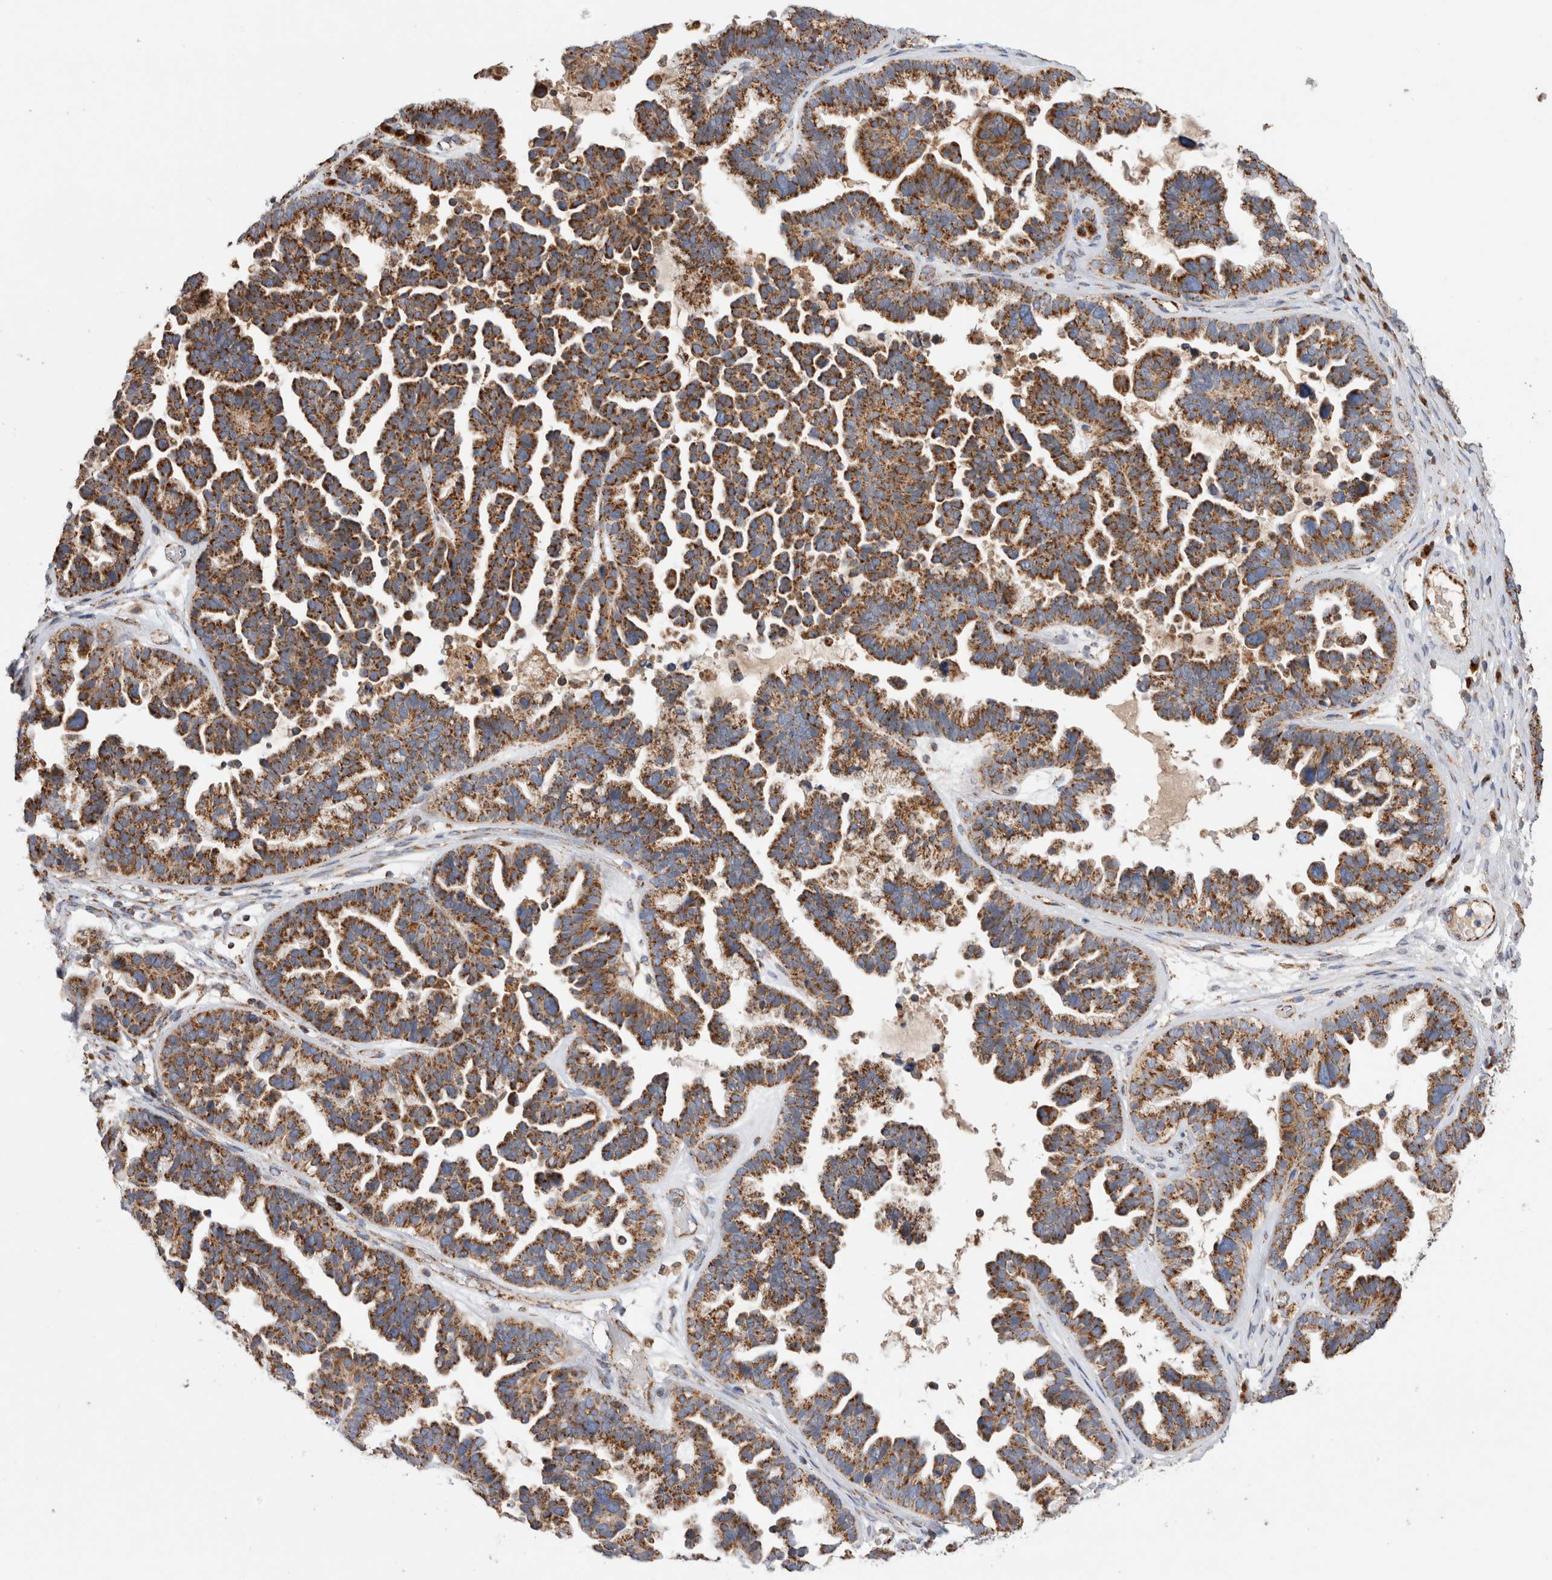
{"staining": {"intensity": "strong", "quantity": ">75%", "location": "cytoplasmic/membranous"}, "tissue": "ovarian cancer", "cell_type": "Tumor cells", "image_type": "cancer", "snomed": [{"axis": "morphology", "description": "Cystadenocarcinoma, serous, NOS"}, {"axis": "topography", "description": "Ovary"}], "caption": "A brown stain shows strong cytoplasmic/membranous expression of a protein in serous cystadenocarcinoma (ovarian) tumor cells.", "gene": "IARS2", "patient": {"sex": "female", "age": 56}}